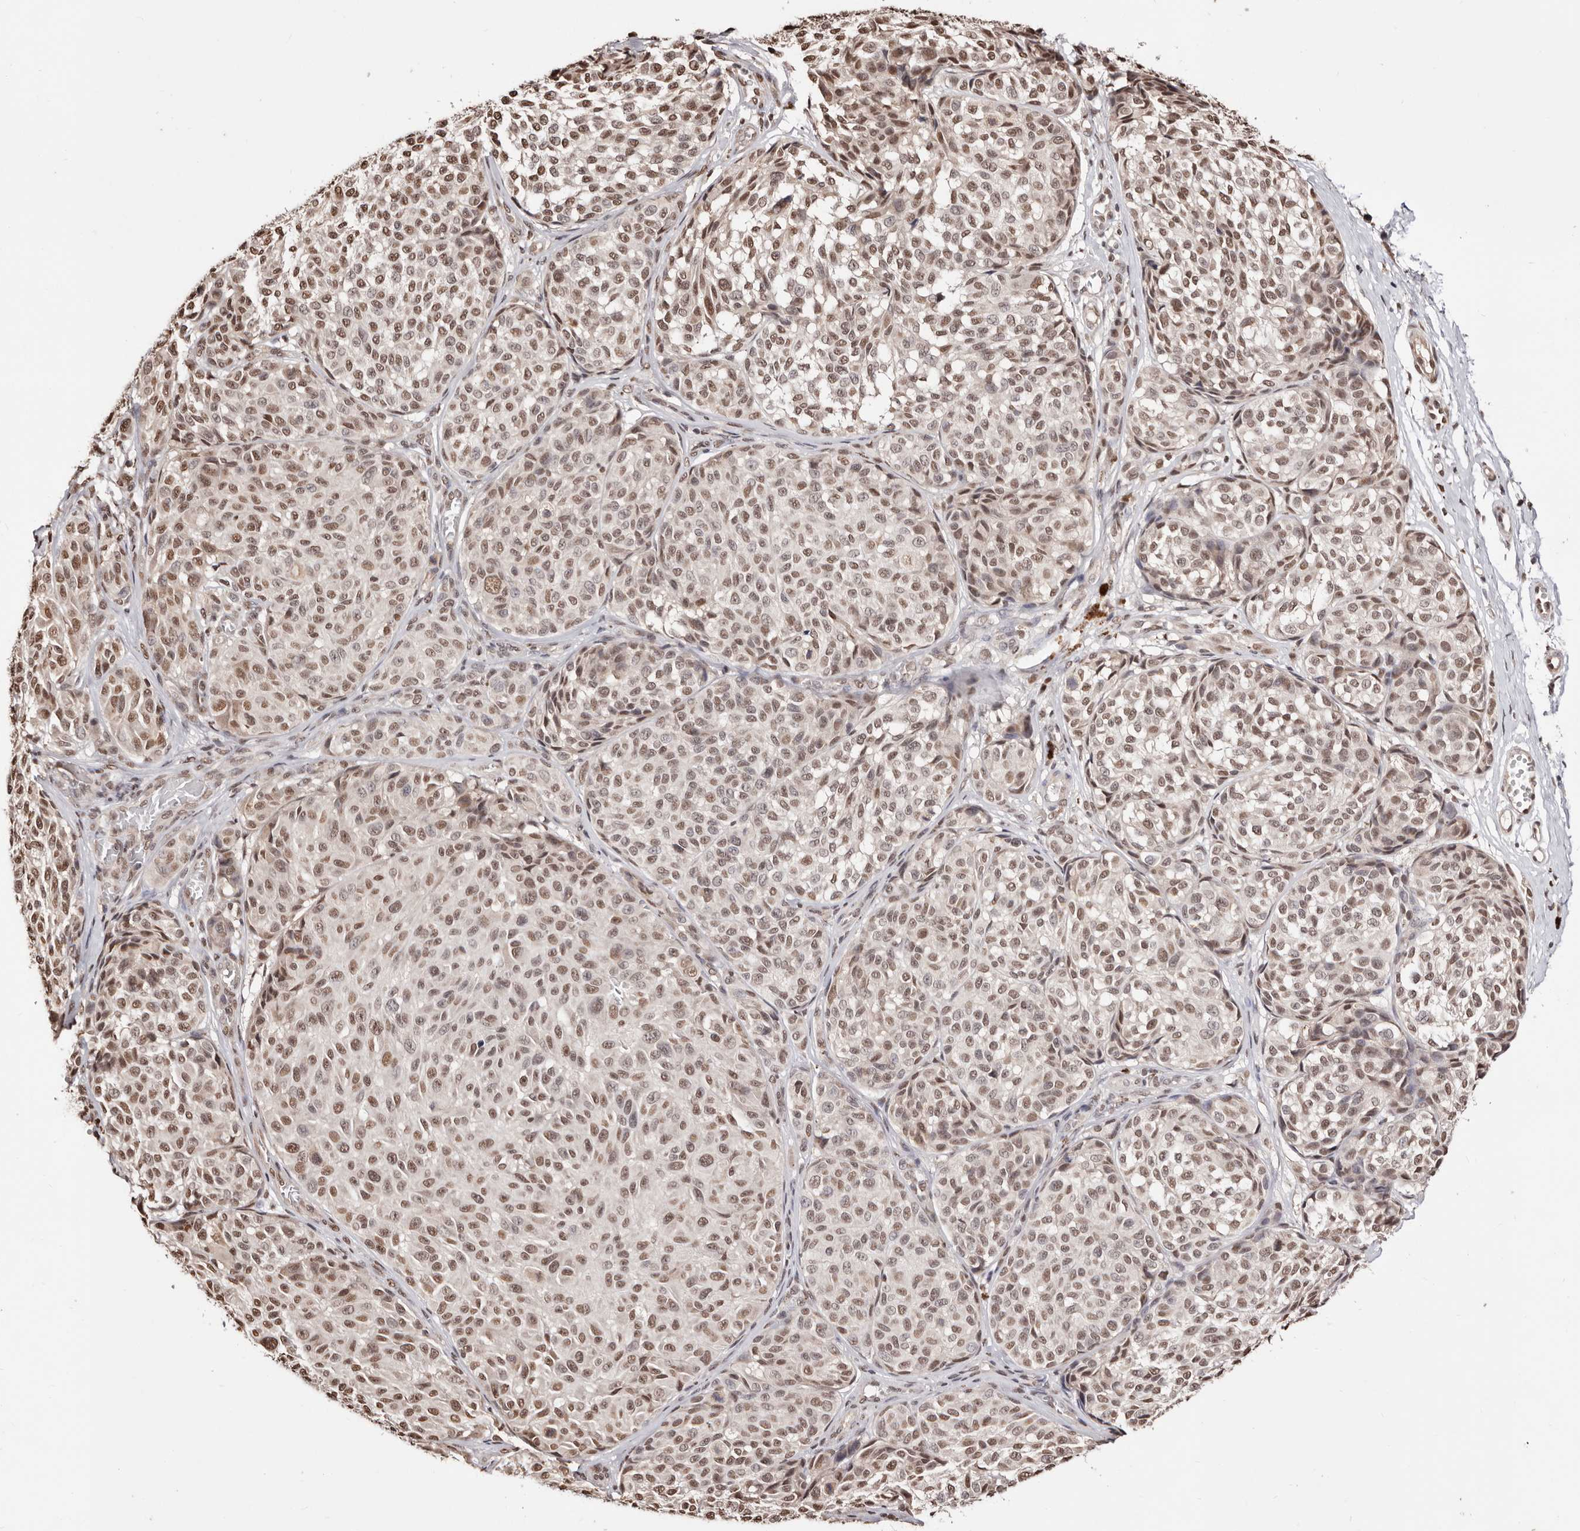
{"staining": {"intensity": "moderate", "quantity": ">75%", "location": "nuclear"}, "tissue": "melanoma", "cell_type": "Tumor cells", "image_type": "cancer", "snomed": [{"axis": "morphology", "description": "Malignant melanoma, NOS"}, {"axis": "topography", "description": "Skin"}], "caption": "Immunohistochemistry (DAB) staining of human melanoma shows moderate nuclear protein expression in about >75% of tumor cells.", "gene": "BICRAL", "patient": {"sex": "male", "age": 83}}